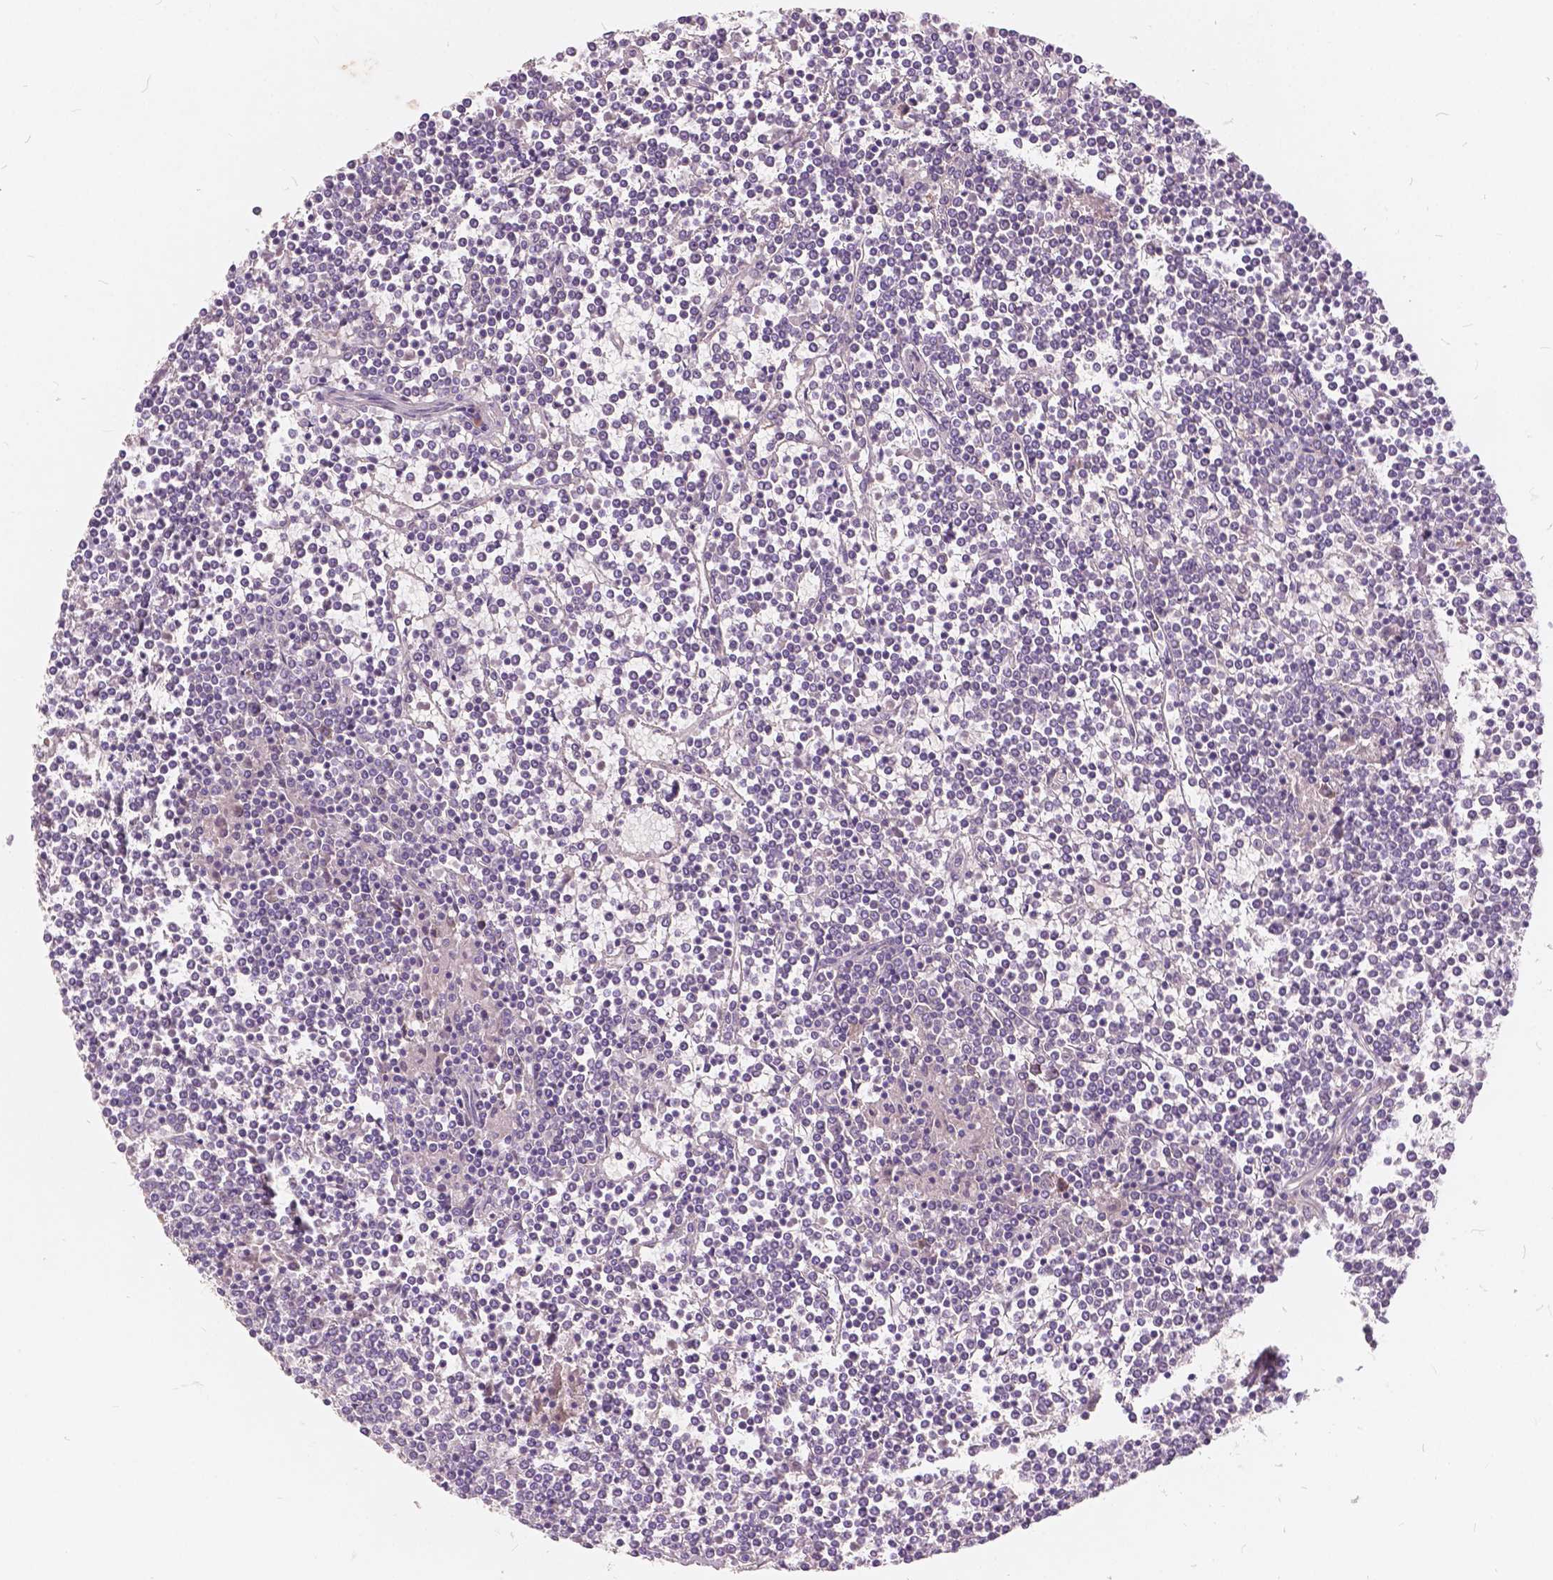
{"staining": {"intensity": "negative", "quantity": "none", "location": "none"}, "tissue": "lymphoma", "cell_type": "Tumor cells", "image_type": "cancer", "snomed": [{"axis": "morphology", "description": "Malignant lymphoma, non-Hodgkin's type, Low grade"}, {"axis": "topography", "description": "Spleen"}], "caption": "High magnification brightfield microscopy of low-grade malignant lymphoma, non-Hodgkin's type stained with DAB (brown) and counterstained with hematoxylin (blue): tumor cells show no significant expression. Brightfield microscopy of immunohistochemistry (IHC) stained with DAB (brown) and hematoxylin (blue), captured at high magnification.", "gene": "SLC7A8", "patient": {"sex": "female", "age": 19}}